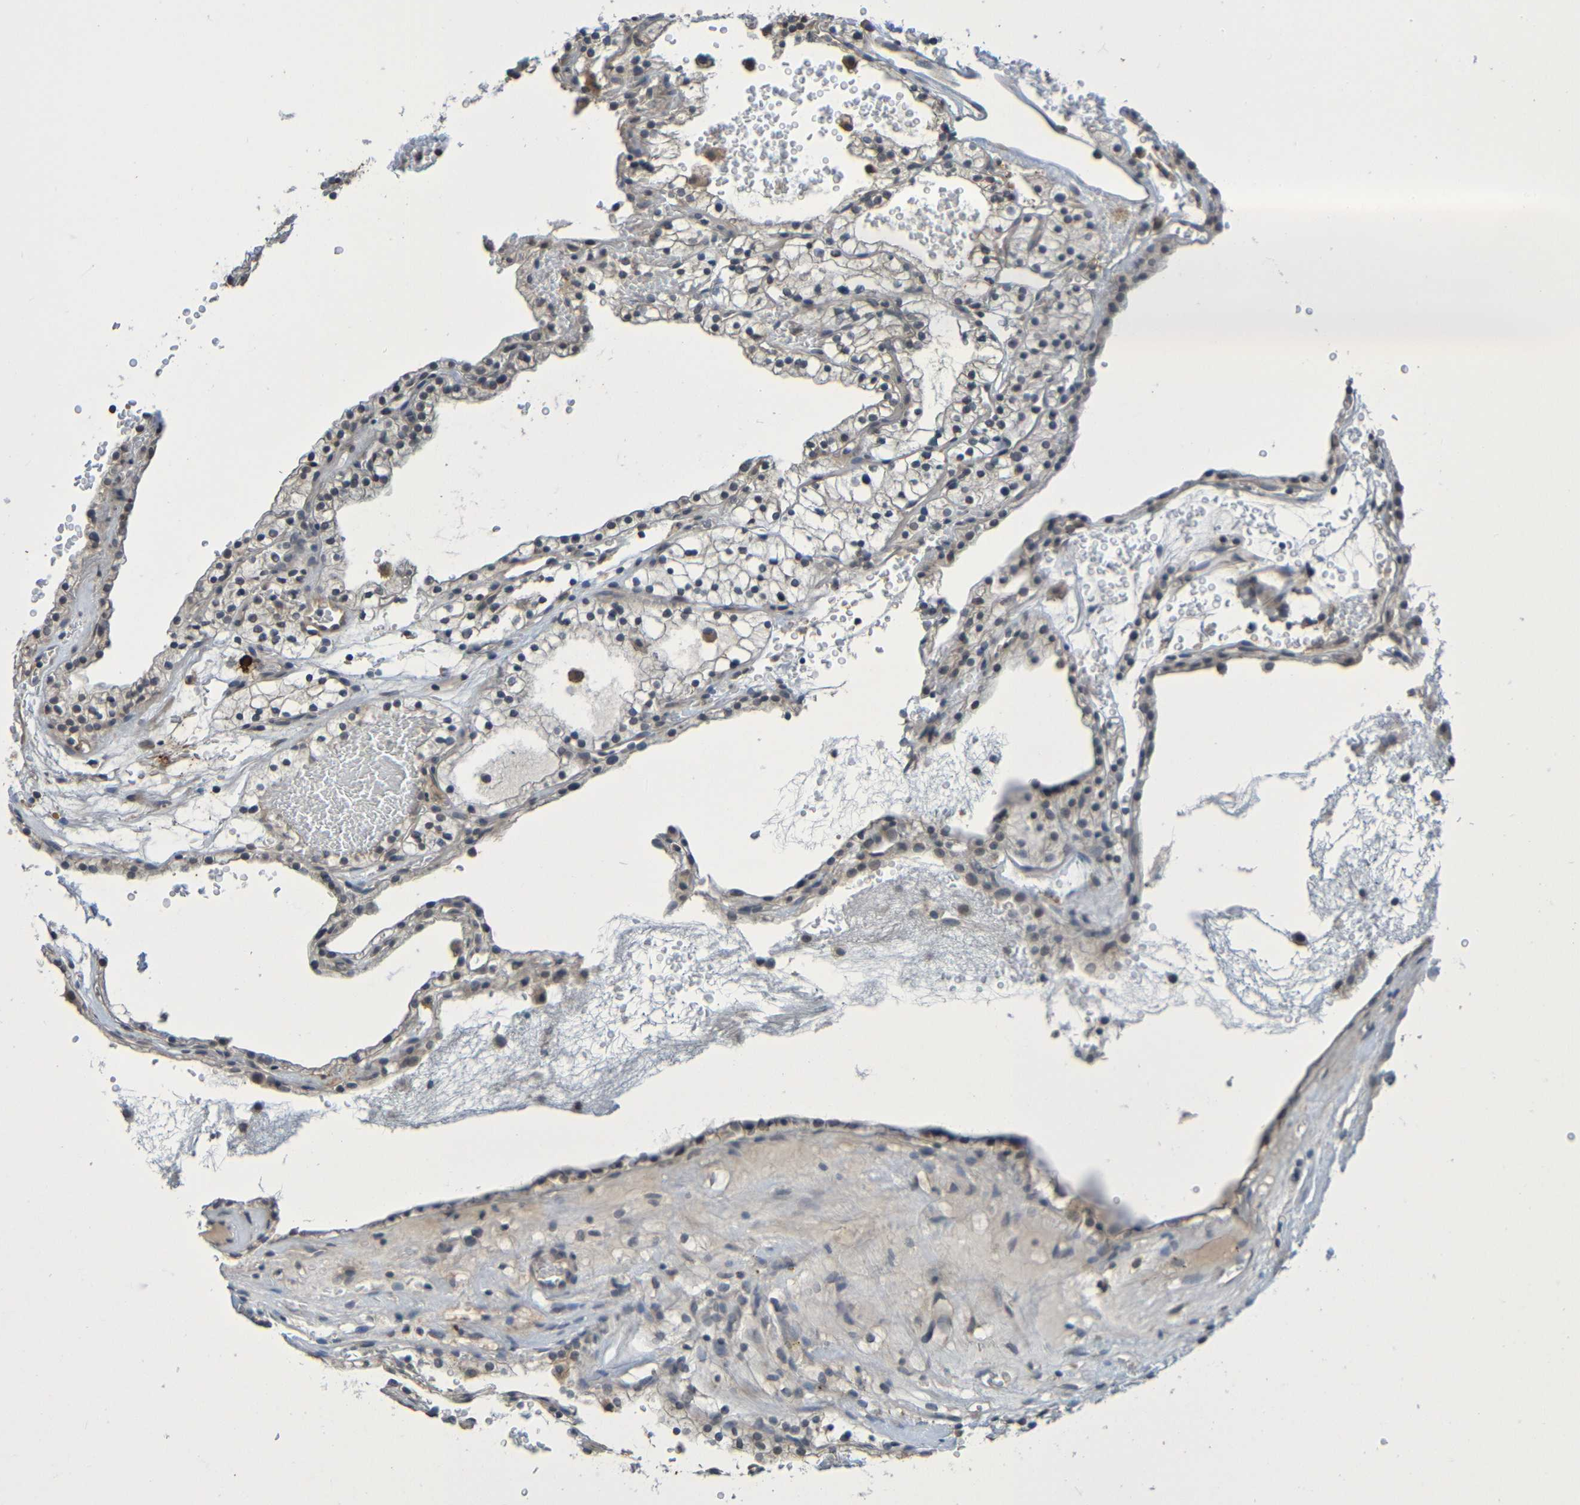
{"staining": {"intensity": "negative", "quantity": "none", "location": "none"}, "tissue": "renal cancer", "cell_type": "Tumor cells", "image_type": "cancer", "snomed": [{"axis": "morphology", "description": "Adenocarcinoma, NOS"}, {"axis": "topography", "description": "Kidney"}], "caption": "This histopathology image is of adenocarcinoma (renal) stained with immunohistochemistry (IHC) to label a protein in brown with the nuclei are counter-stained blue. There is no positivity in tumor cells.", "gene": "C3AR1", "patient": {"sex": "female", "age": 41}}